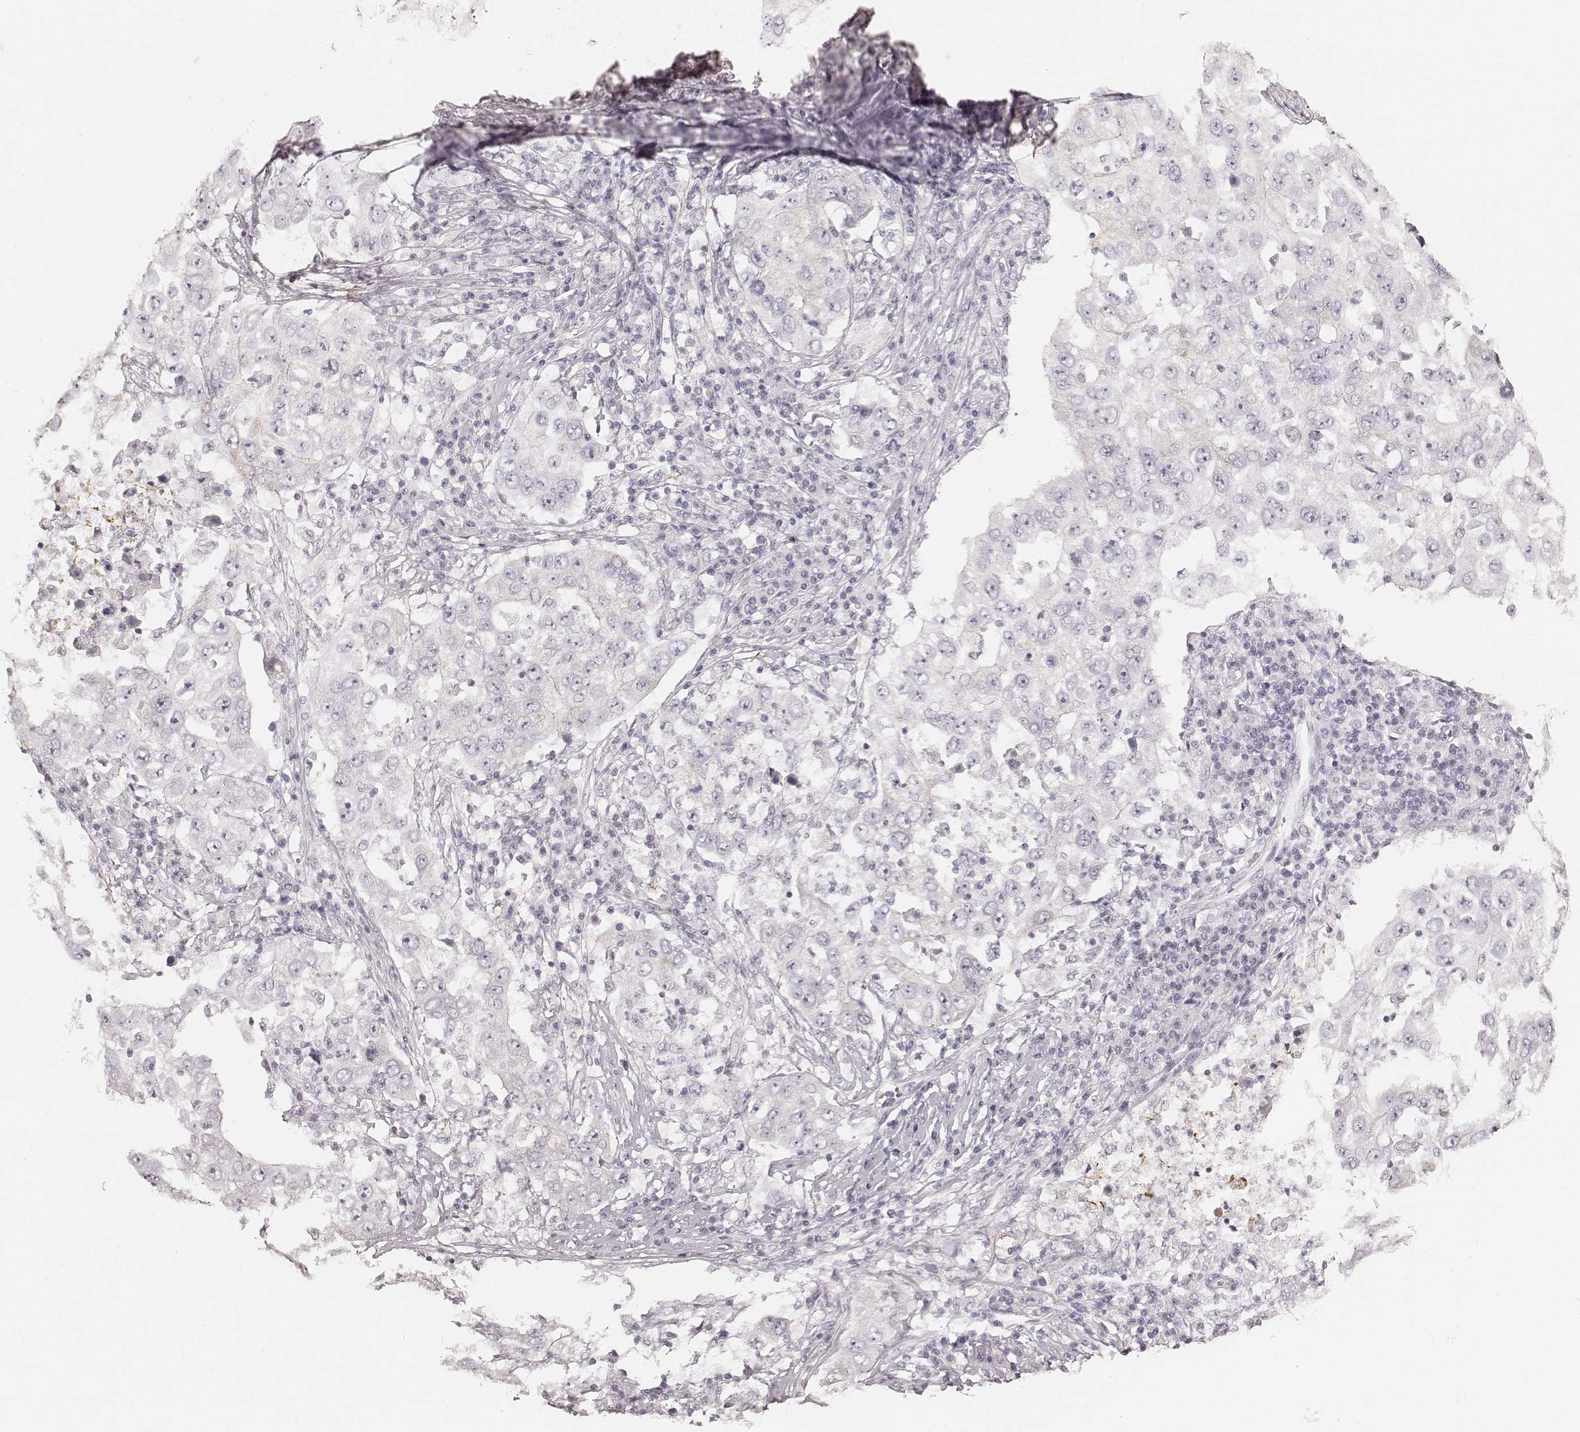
{"staining": {"intensity": "negative", "quantity": "none", "location": "none"}, "tissue": "lung cancer", "cell_type": "Tumor cells", "image_type": "cancer", "snomed": [{"axis": "morphology", "description": "Adenocarcinoma, NOS"}, {"axis": "topography", "description": "Lung"}], "caption": "Immunohistochemical staining of human lung cancer shows no significant staining in tumor cells.", "gene": "KRT26", "patient": {"sex": "male", "age": 73}}